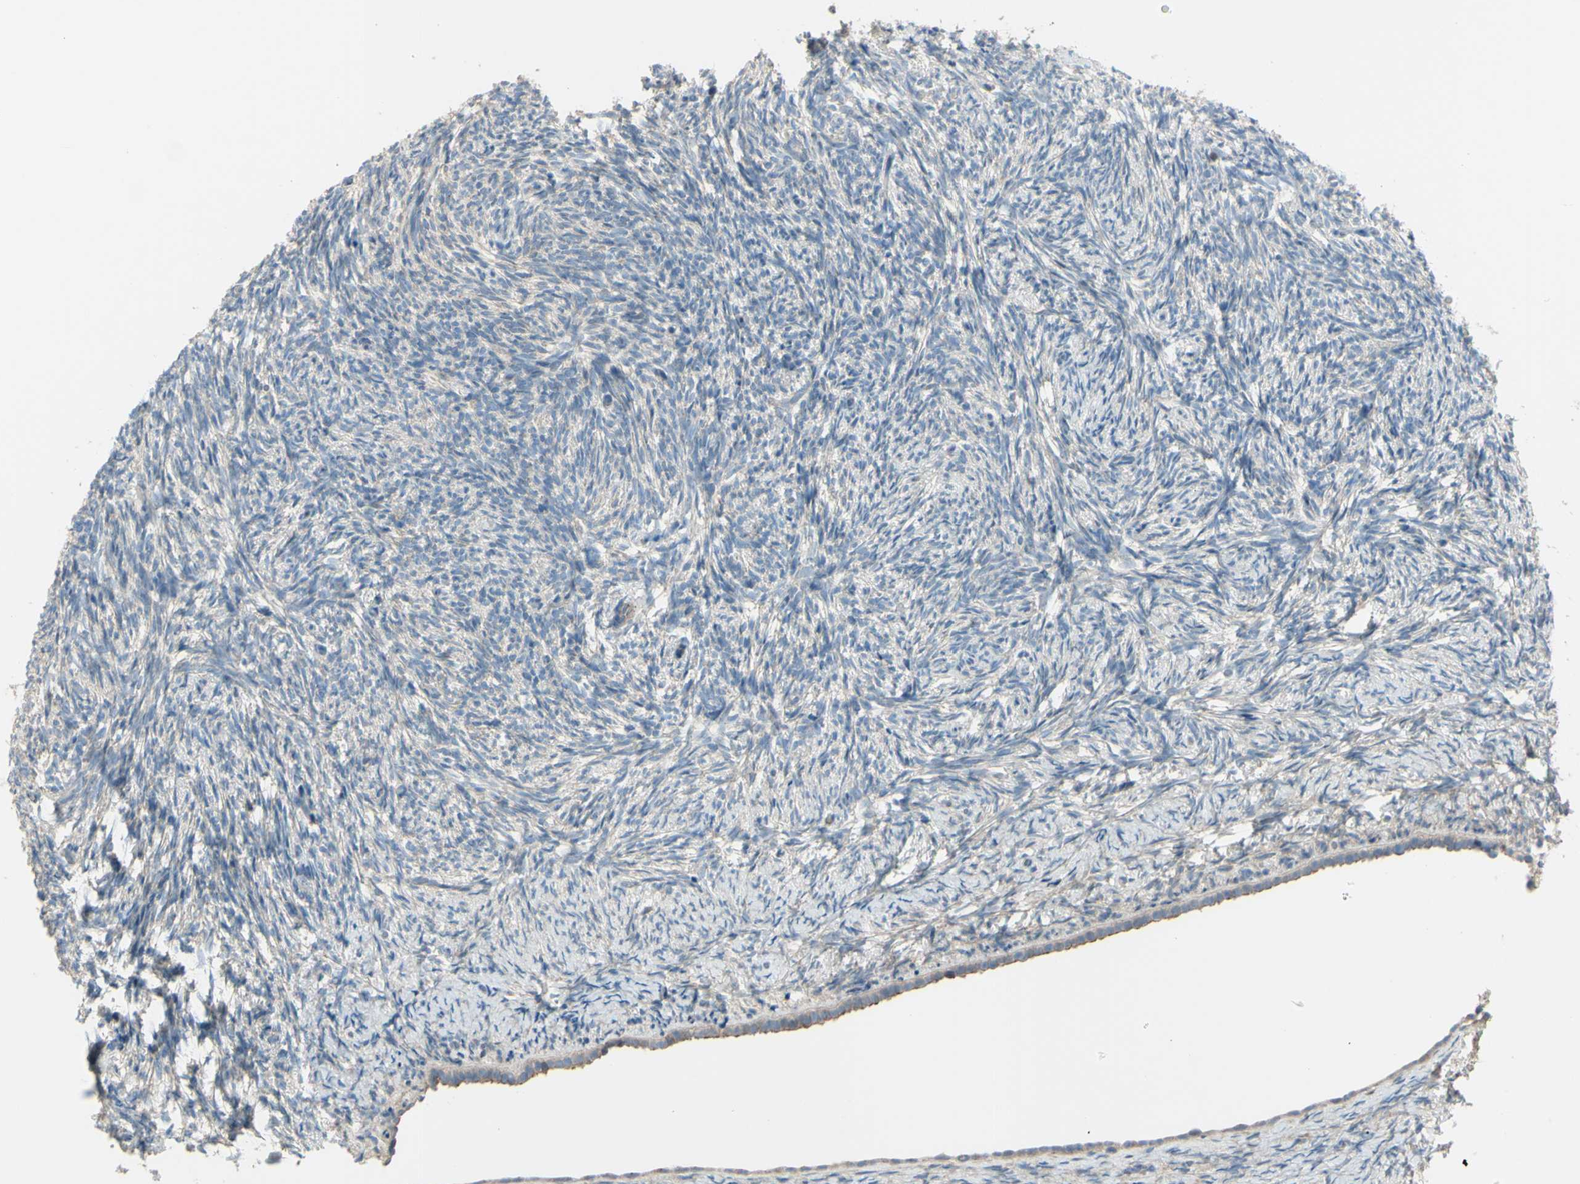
{"staining": {"intensity": "weak", "quantity": "25%-75%", "location": "cytoplasmic/membranous"}, "tissue": "ovary", "cell_type": "Ovarian stroma cells", "image_type": "normal", "snomed": [{"axis": "morphology", "description": "Normal tissue, NOS"}, {"axis": "topography", "description": "Ovary"}], "caption": "A brown stain labels weak cytoplasmic/membranous positivity of a protein in ovarian stroma cells of normal human ovary. Ihc stains the protein of interest in brown and the nuclei are stained blue.", "gene": "LMTK2", "patient": {"sex": "female", "age": 60}}